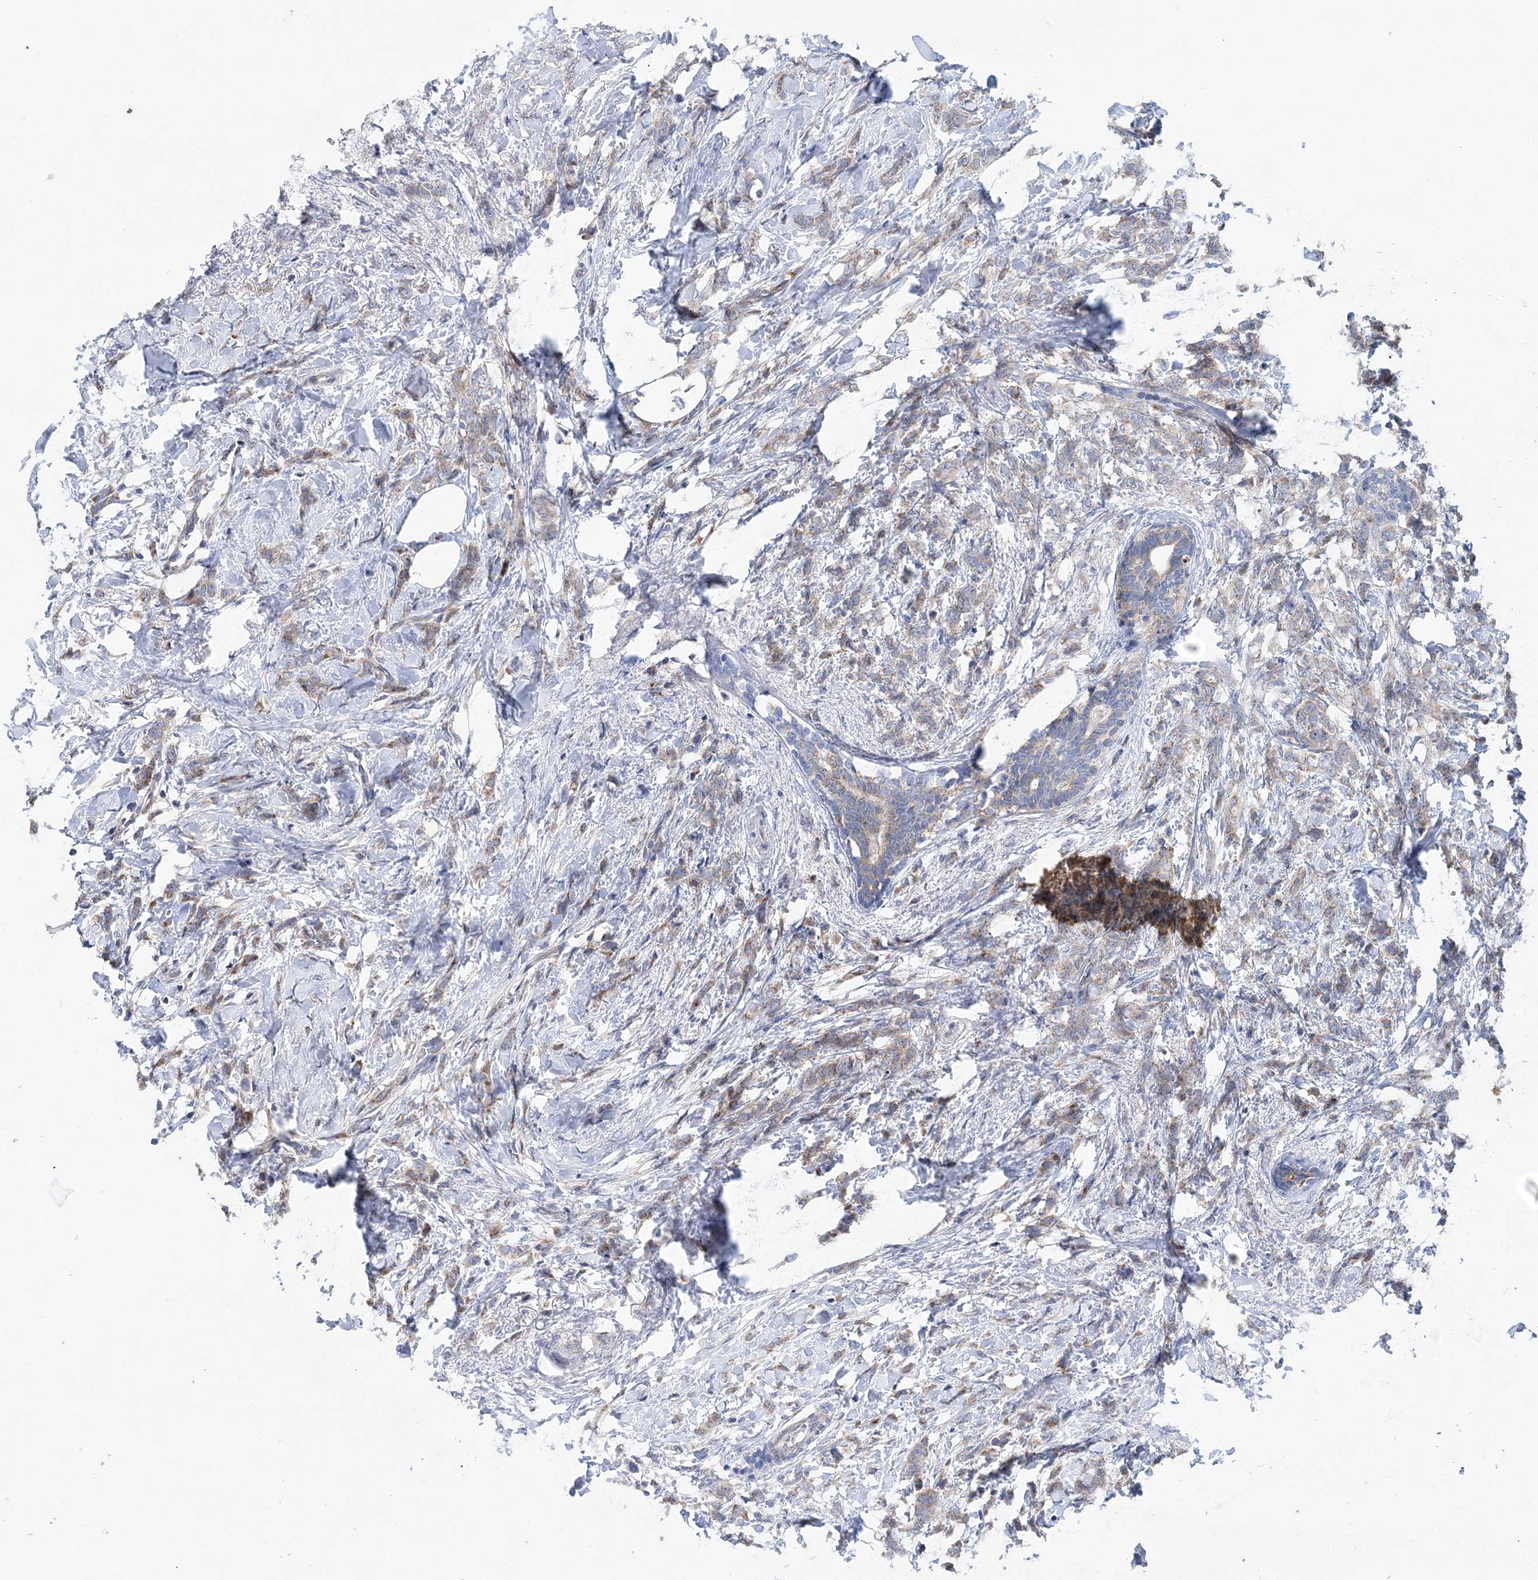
{"staining": {"intensity": "weak", "quantity": "25%-75%", "location": "cytoplasmic/membranous"}, "tissue": "breast cancer", "cell_type": "Tumor cells", "image_type": "cancer", "snomed": [{"axis": "morphology", "description": "Lobular carcinoma, in situ"}, {"axis": "morphology", "description": "Lobular carcinoma"}, {"axis": "topography", "description": "Breast"}], "caption": "Weak cytoplasmic/membranous expression for a protein is seen in approximately 25%-75% of tumor cells of breast lobular carcinoma using immunohistochemistry.", "gene": "TRAPPC13", "patient": {"sex": "female", "age": 41}}